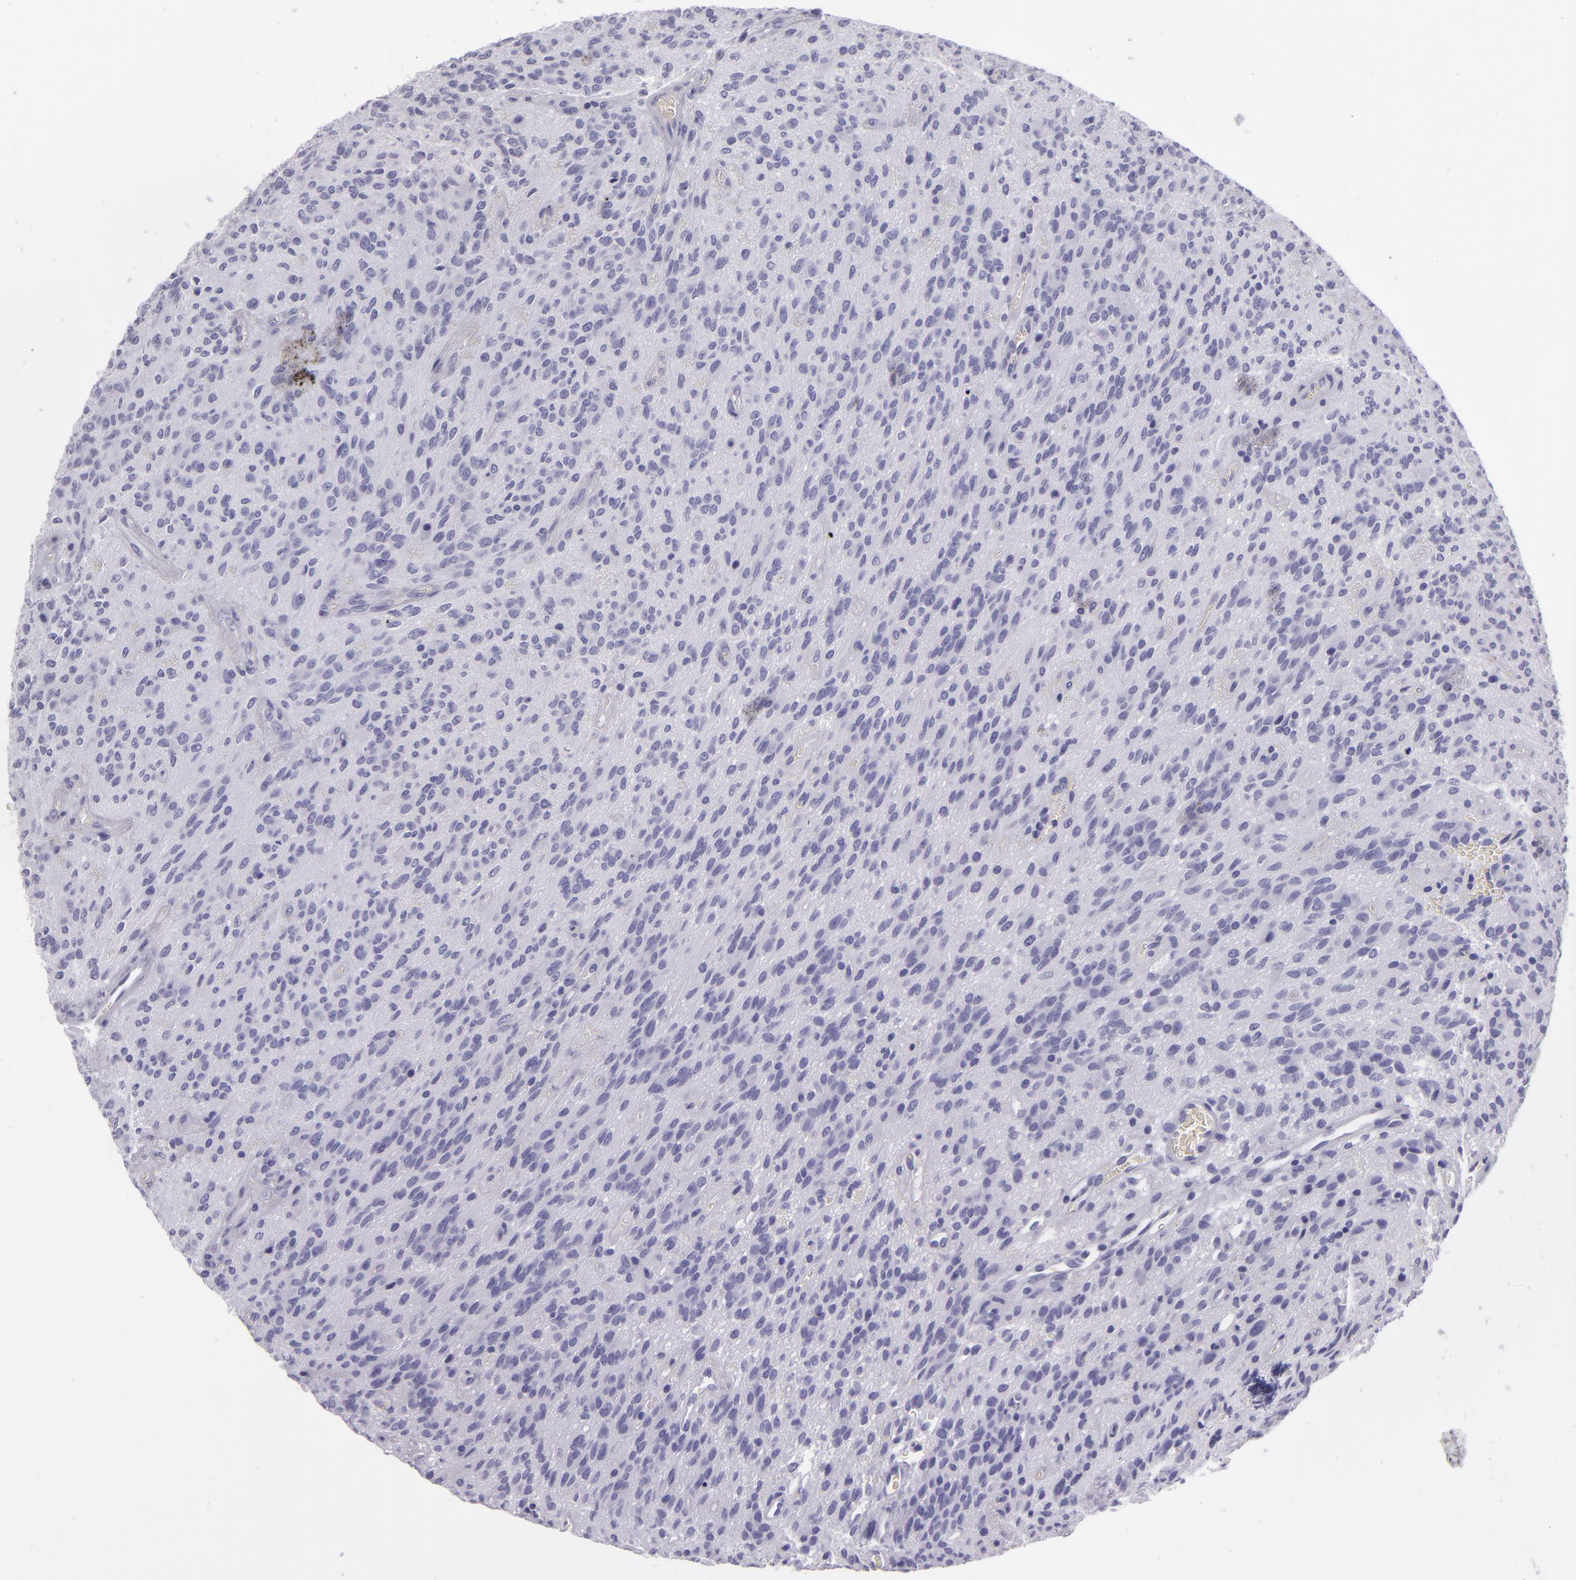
{"staining": {"intensity": "negative", "quantity": "none", "location": "none"}, "tissue": "glioma", "cell_type": "Tumor cells", "image_type": "cancer", "snomed": [{"axis": "morphology", "description": "Glioma, malignant, Low grade"}, {"axis": "topography", "description": "Brain"}], "caption": "Immunohistochemical staining of human malignant glioma (low-grade) displays no significant expression in tumor cells.", "gene": "CR2", "patient": {"sex": "female", "age": 15}}